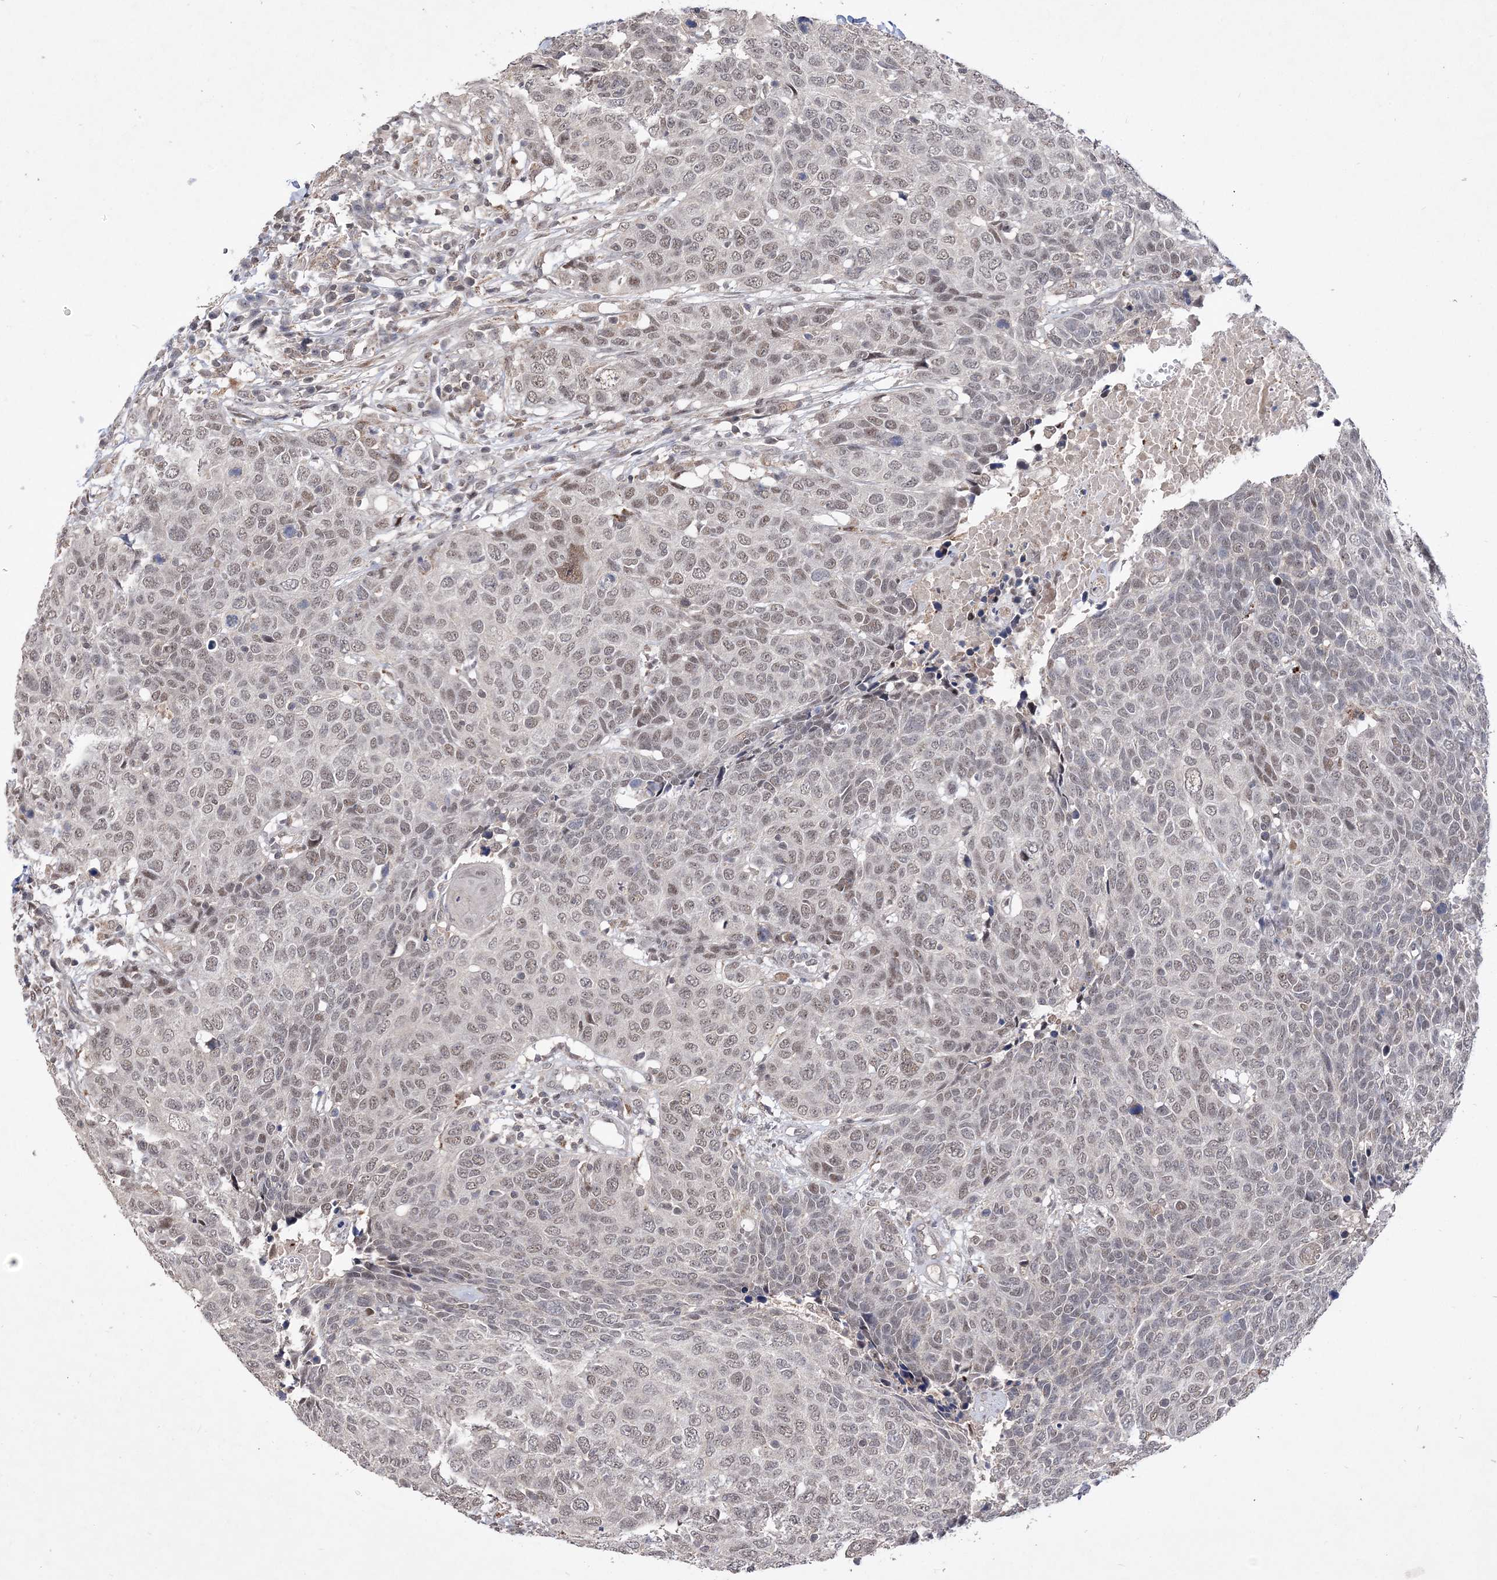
{"staining": {"intensity": "weak", "quantity": ">75%", "location": "nuclear"}, "tissue": "head and neck cancer", "cell_type": "Tumor cells", "image_type": "cancer", "snomed": [{"axis": "morphology", "description": "Squamous cell carcinoma, NOS"}, {"axis": "topography", "description": "Head-Neck"}], "caption": "The image demonstrates staining of head and neck squamous cell carcinoma, revealing weak nuclear protein expression (brown color) within tumor cells. (Brightfield microscopy of DAB IHC at high magnification).", "gene": "BOD1L1", "patient": {"sex": "male", "age": 66}}